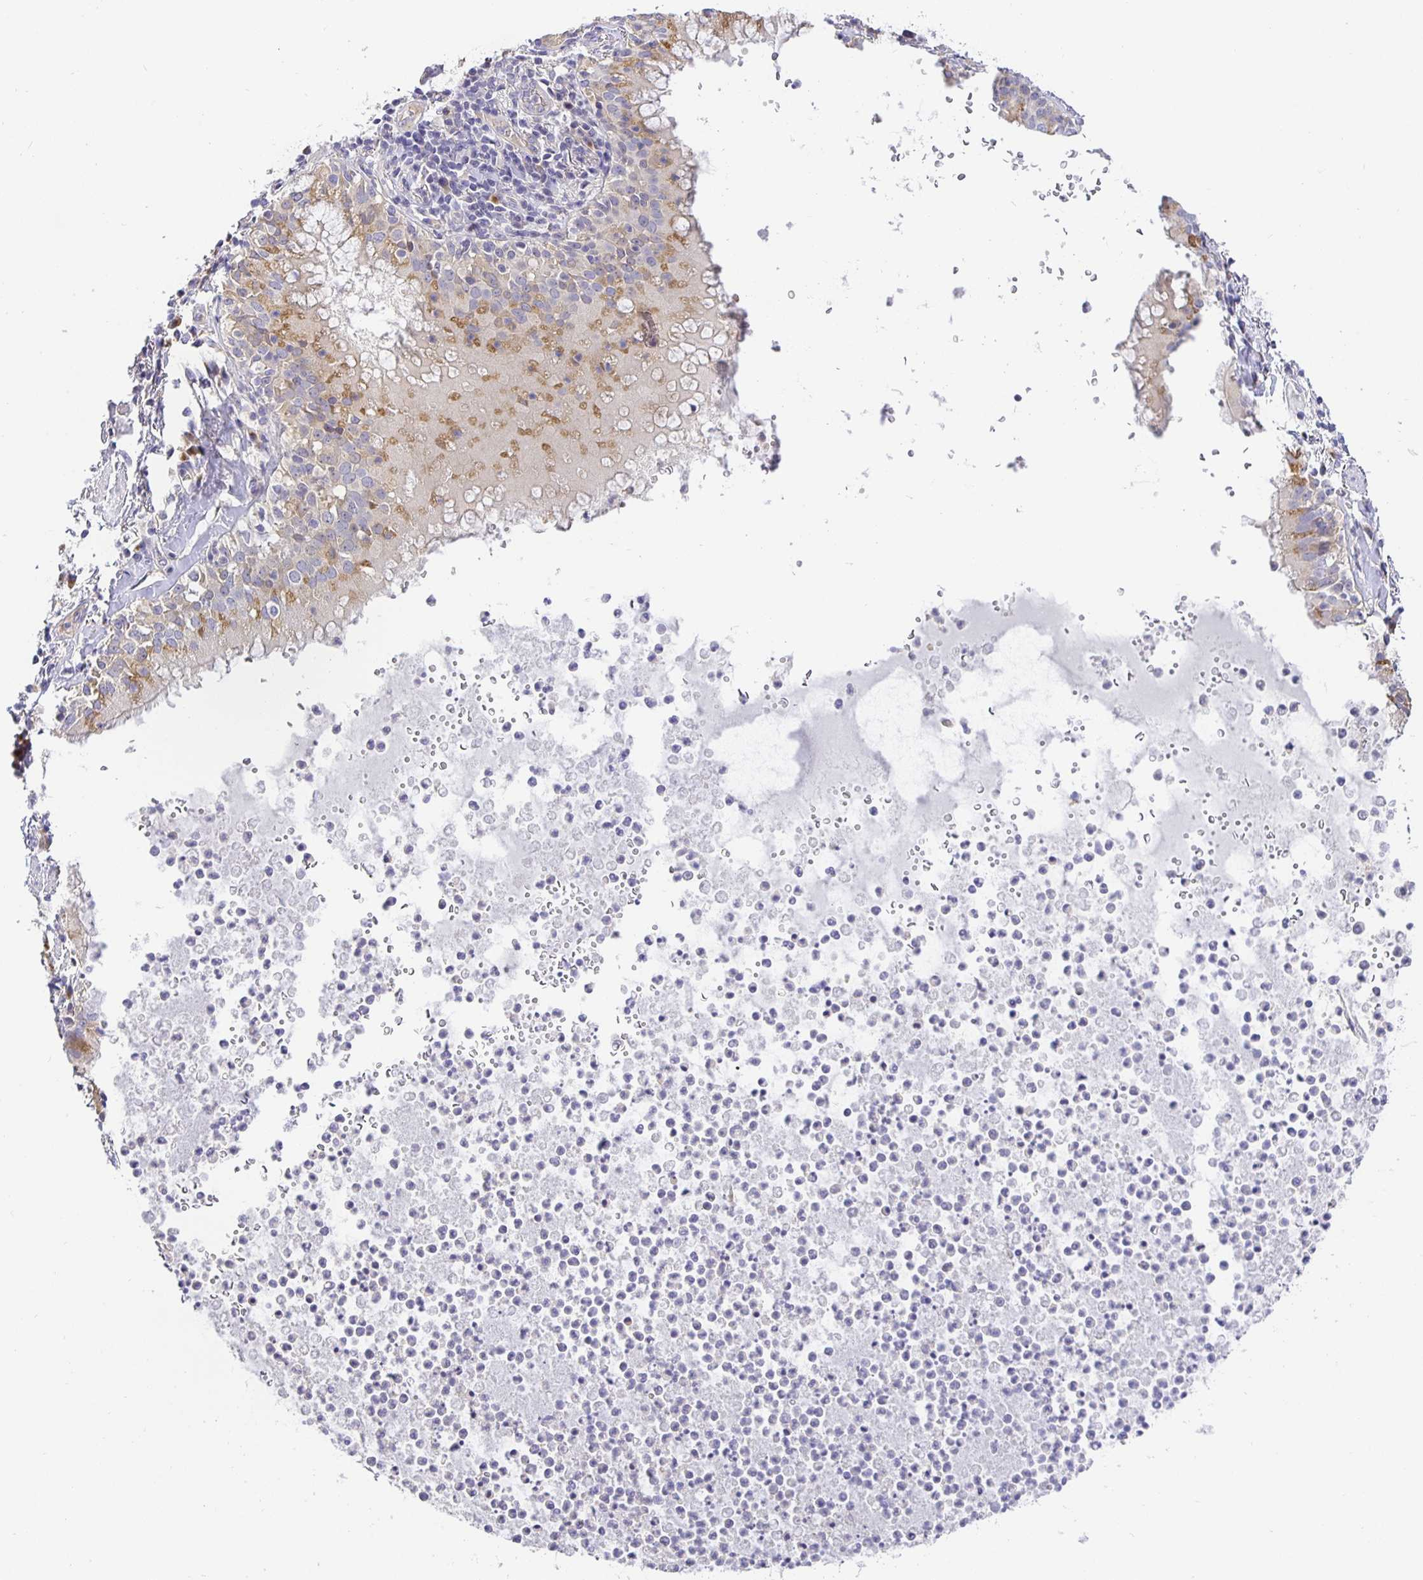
{"staining": {"intensity": "weak", "quantity": "25%-75%", "location": "cytoplasmic/membranous"}, "tissue": "bronchus", "cell_type": "Respiratory epithelial cells", "image_type": "normal", "snomed": [{"axis": "morphology", "description": "Normal tissue, NOS"}, {"axis": "topography", "description": "Cartilage tissue"}, {"axis": "topography", "description": "Bronchus"}], "caption": "Immunohistochemical staining of unremarkable bronchus exhibits weak cytoplasmic/membranous protein staining in about 25%-75% of respiratory epithelial cells.", "gene": "OPALIN", "patient": {"sex": "male", "age": 56}}